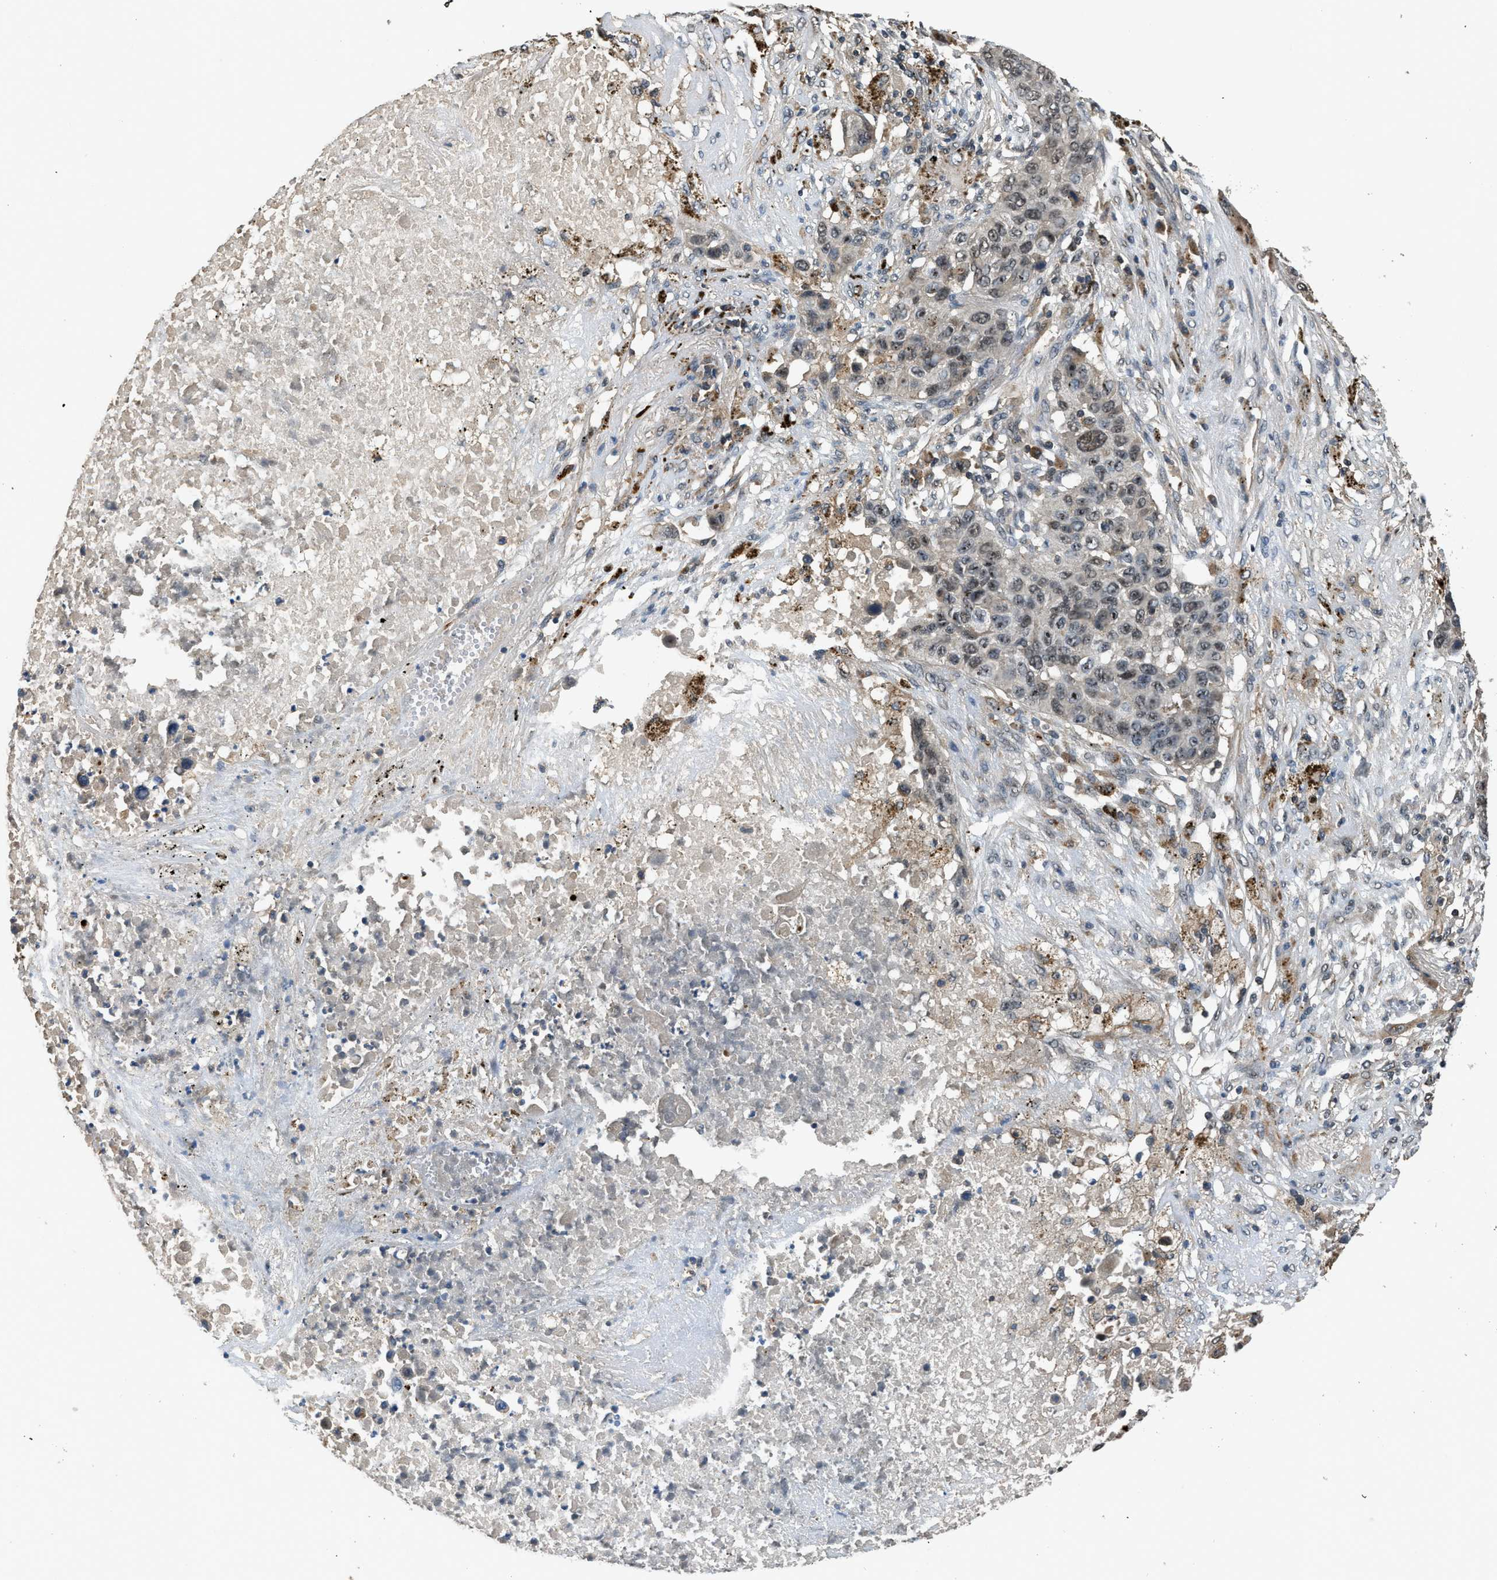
{"staining": {"intensity": "weak", "quantity": "<25%", "location": "nuclear"}, "tissue": "lung cancer", "cell_type": "Tumor cells", "image_type": "cancer", "snomed": [{"axis": "morphology", "description": "Squamous cell carcinoma, NOS"}, {"axis": "topography", "description": "Lung"}], "caption": "Human lung cancer stained for a protein using IHC exhibits no expression in tumor cells.", "gene": "SLC15A4", "patient": {"sex": "male", "age": 57}}